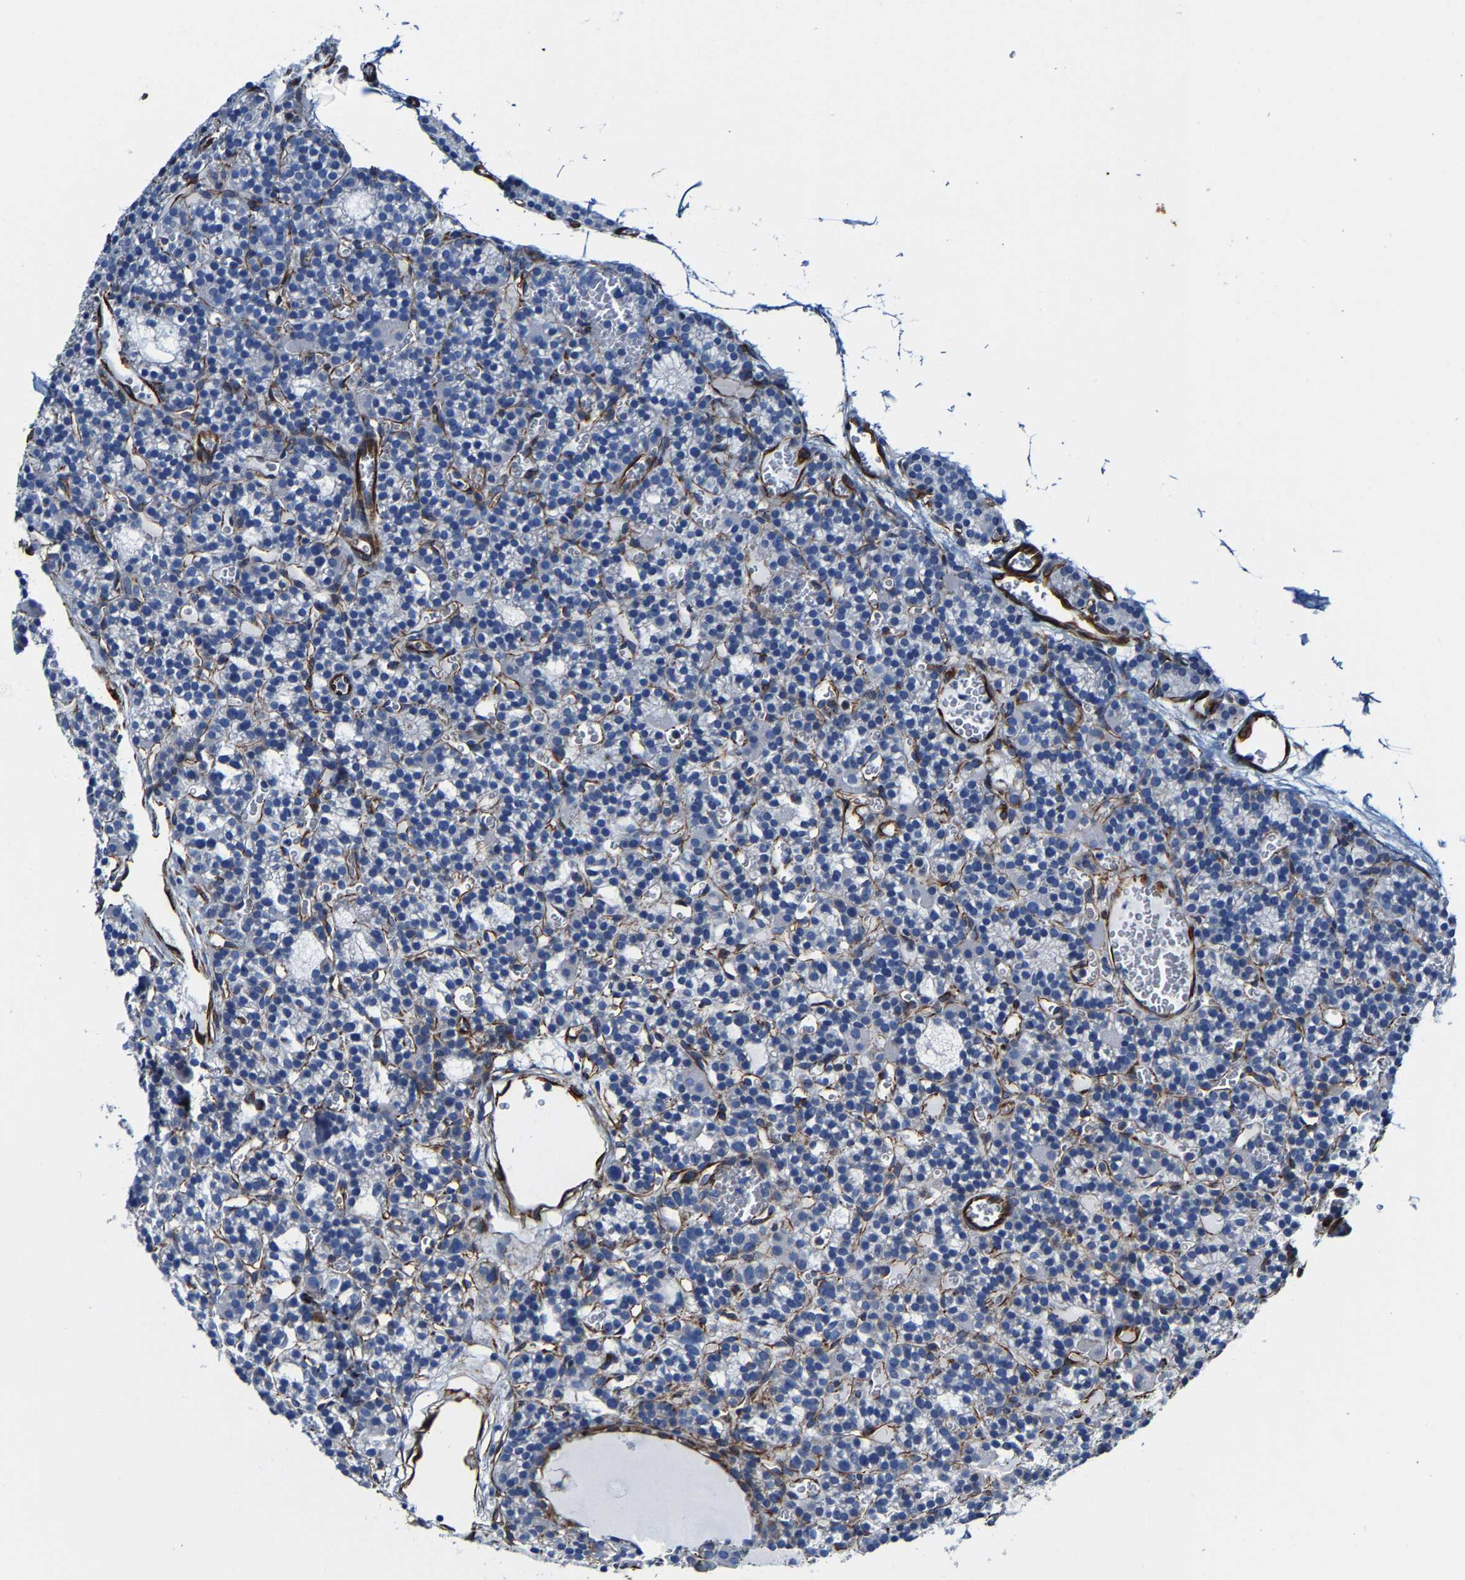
{"staining": {"intensity": "negative", "quantity": "none", "location": "none"}, "tissue": "parathyroid gland", "cell_type": "Glandular cells", "image_type": "normal", "snomed": [{"axis": "morphology", "description": "Normal tissue, NOS"}, {"axis": "morphology", "description": "Adenoma, NOS"}, {"axis": "topography", "description": "Parathyroid gland"}], "caption": "High magnification brightfield microscopy of normal parathyroid gland stained with DAB (brown) and counterstained with hematoxylin (blue): glandular cells show no significant positivity. Nuclei are stained in blue.", "gene": "MMEL1", "patient": {"sex": "female", "age": 58}}